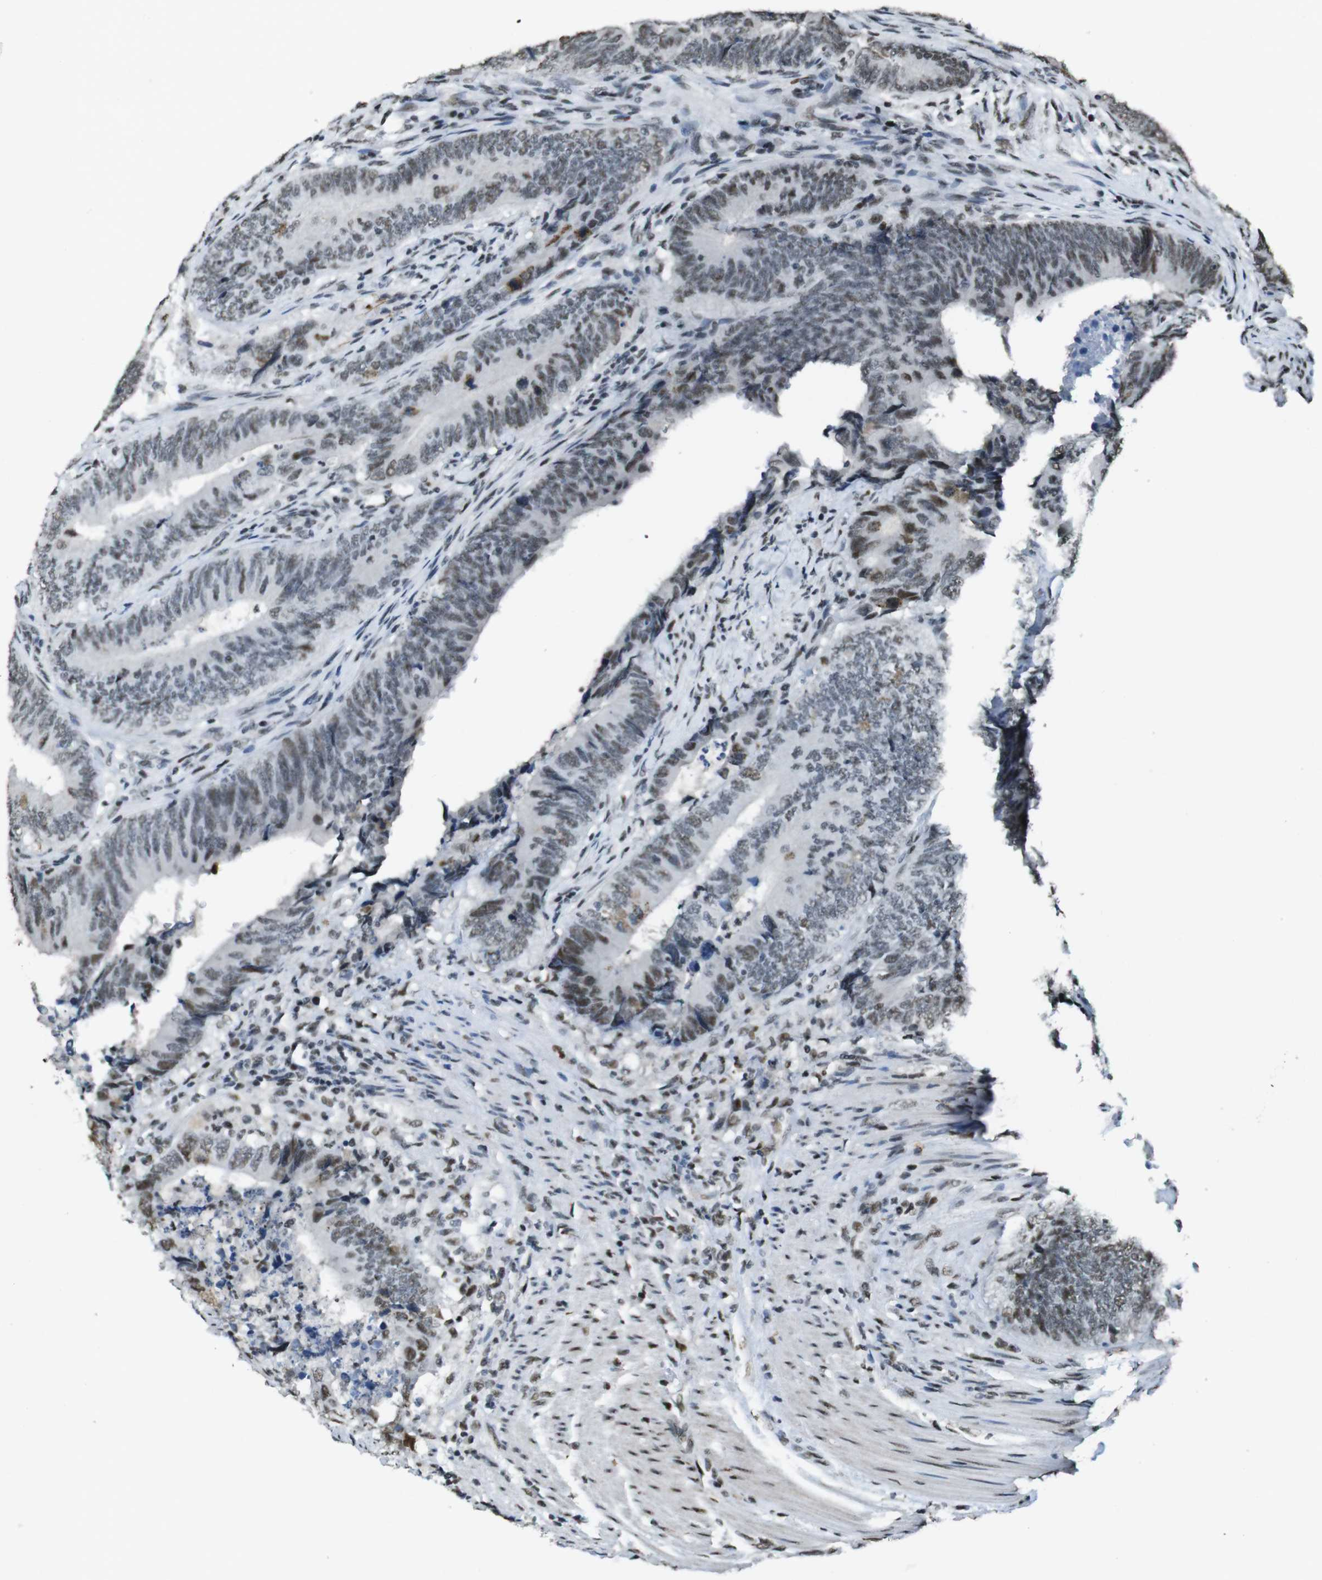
{"staining": {"intensity": "weak", "quantity": "25%-75%", "location": "nuclear"}, "tissue": "colorectal cancer", "cell_type": "Tumor cells", "image_type": "cancer", "snomed": [{"axis": "morphology", "description": "Normal tissue, NOS"}, {"axis": "morphology", "description": "Adenocarcinoma, NOS"}, {"axis": "topography", "description": "Colon"}], "caption": "Brown immunohistochemical staining in colorectal adenocarcinoma displays weak nuclear positivity in about 25%-75% of tumor cells.", "gene": "CSNK2B", "patient": {"sex": "male", "age": 56}}